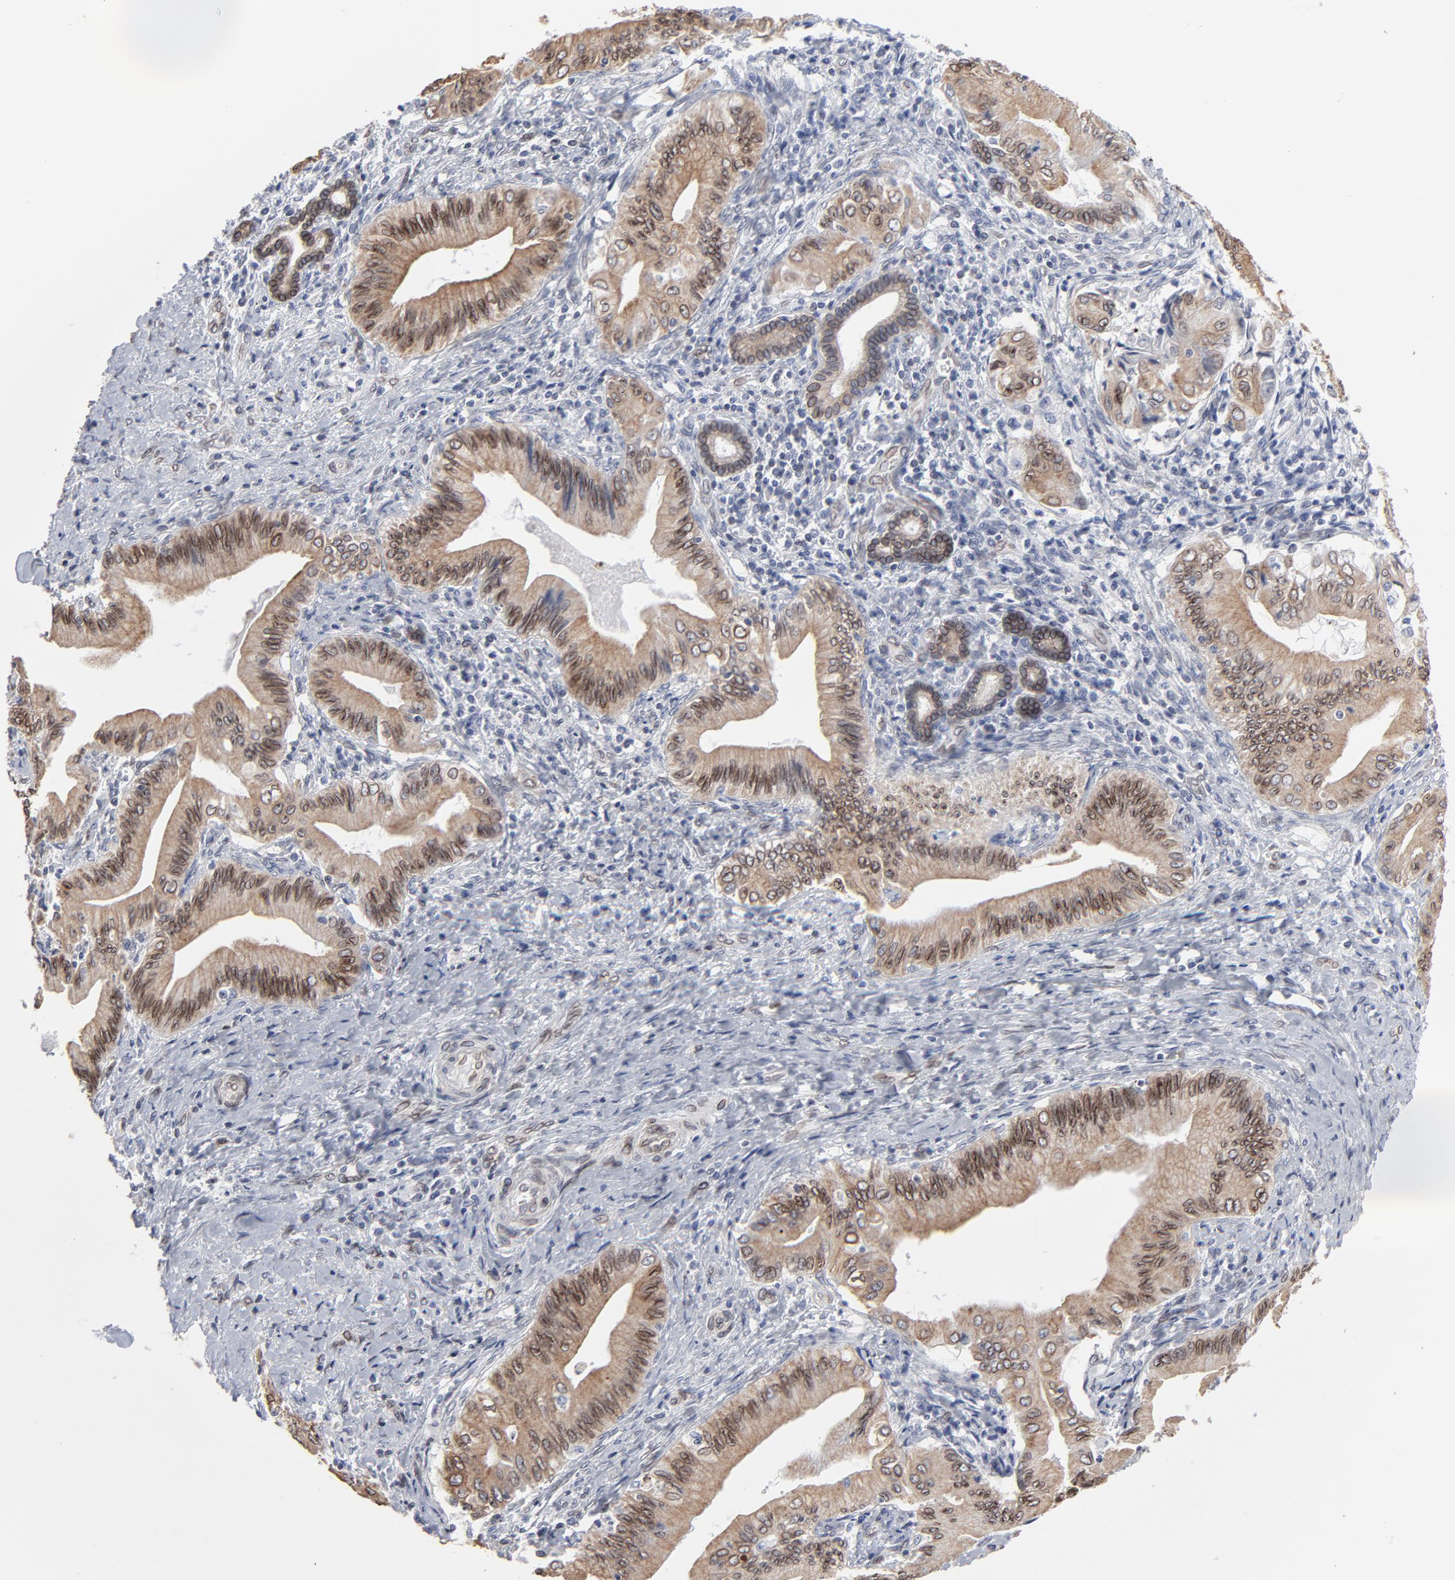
{"staining": {"intensity": "moderate", "quantity": ">75%", "location": "cytoplasmic/membranous,nuclear"}, "tissue": "liver cancer", "cell_type": "Tumor cells", "image_type": "cancer", "snomed": [{"axis": "morphology", "description": "Cholangiocarcinoma"}, {"axis": "topography", "description": "Liver"}], "caption": "Human liver cholangiocarcinoma stained for a protein (brown) reveals moderate cytoplasmic/membranous and nuclear positive positivity in about >75% of tumor cells.", "gene": "SYNE2", "patient": {"sex": "male", "age": 58}}